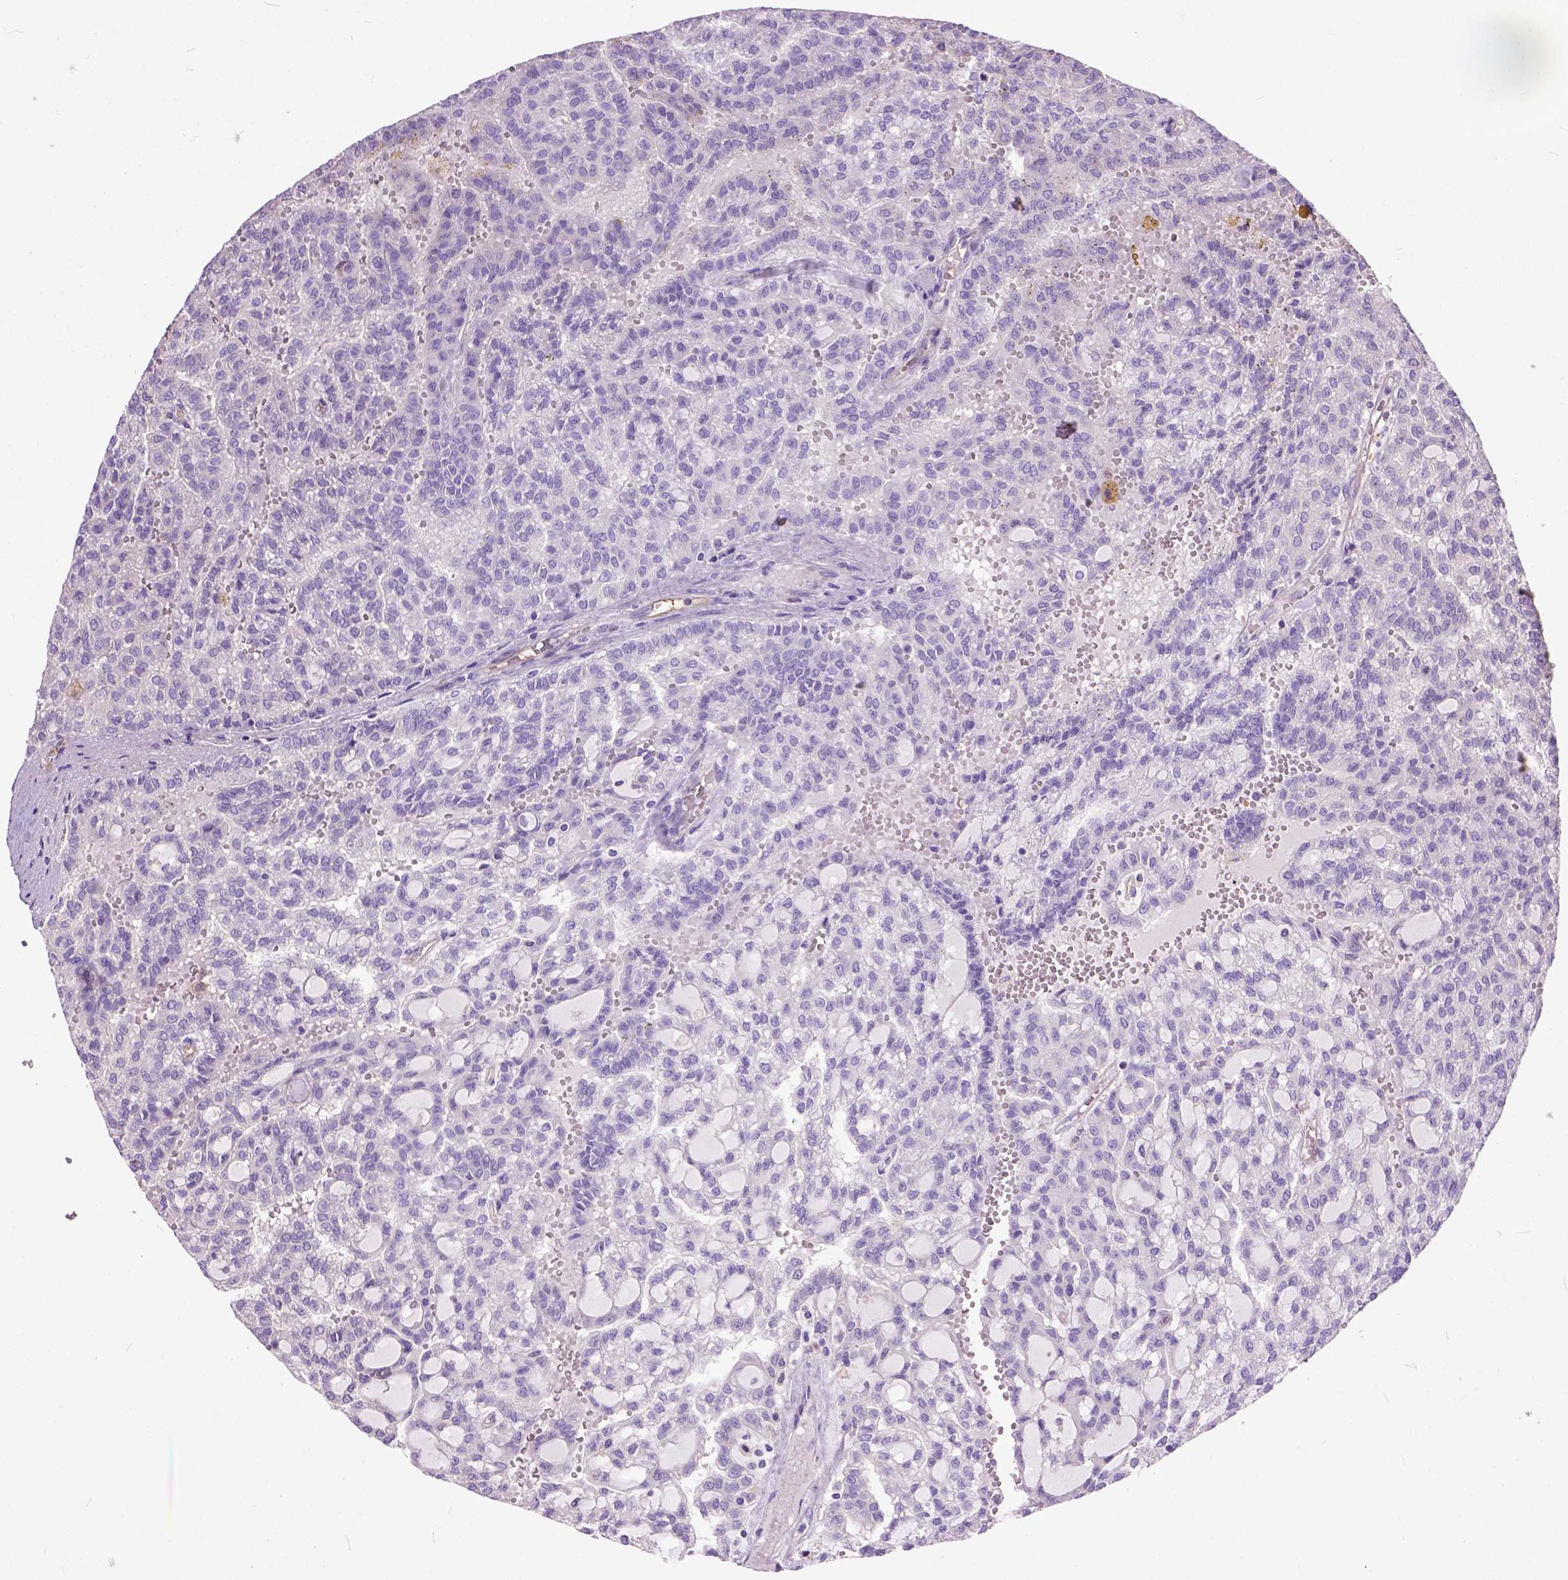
{"staining": {"intensity": "negative", "quantity": "none", "location": "none"}, "tissue": "renal cancer", "cell_type": "Tumor cells", "image_type": "cancer", "snomed": [{"axis": "morphology", "description": "Adenocarcinoma, NOS"}, {"axis": "topography", "description": "Kidney"}], "caption": "Adenocarcinoma (renal) was stained to show a protein in brown. There is no significant staining in tumor cells.", "gene": "SEMA4F", "patient": {"sex": "male", "age": 63}}